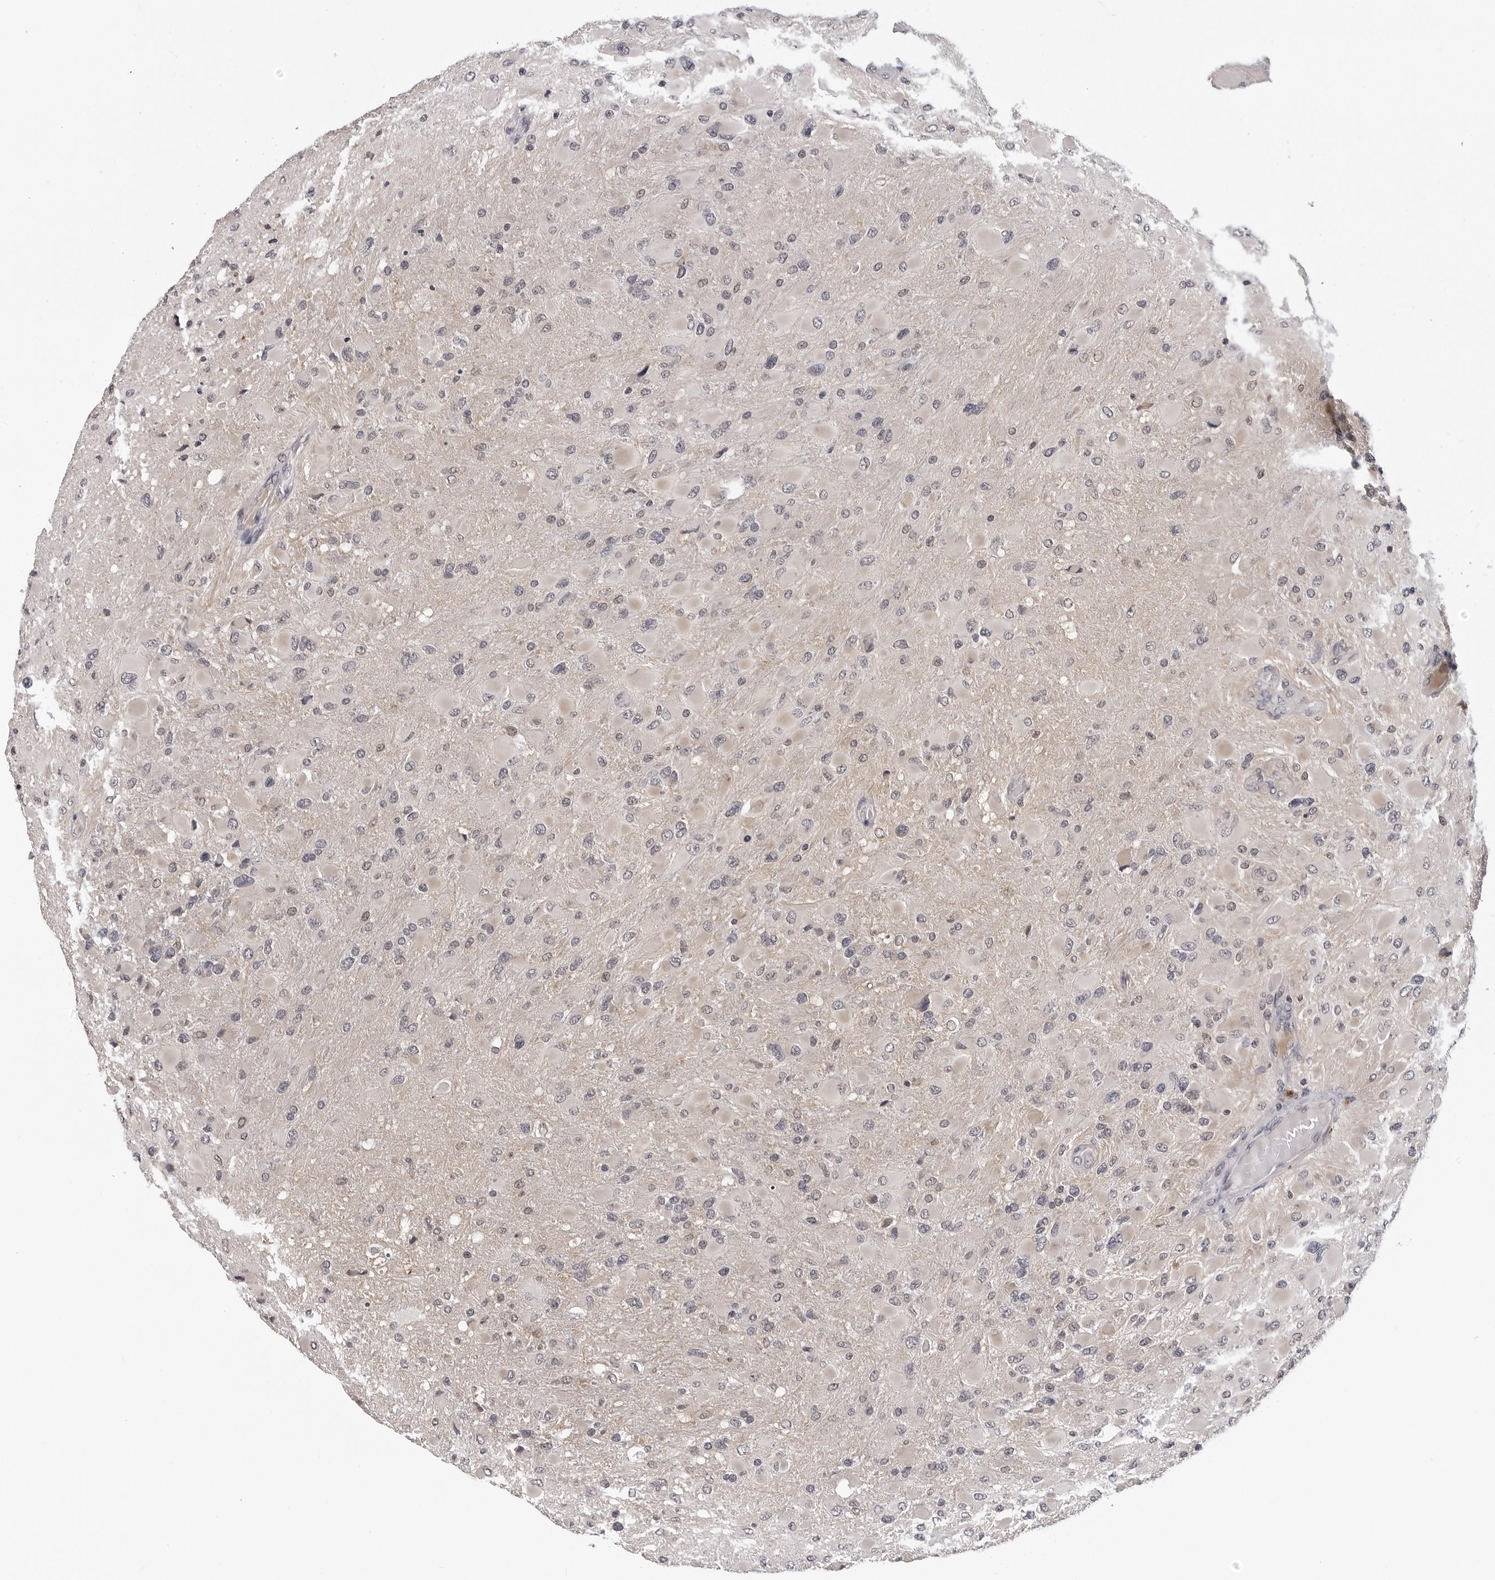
{"staining": {"intensity": "weak", "quantity": "<25%", "location": "nuclear"}, "tissue": "glioma", "cell_type": "Tumor cells", "image_type": "cancer", "snomed": [{"axis": "morphology", "description": "Glioma, malignant, High grade"}, {"axis": "topography", "description": "Cerebral cortex"}], "caption": "DAB (3,3'-diaminobenzidine) immunohistochemical staining of human glioma reveals no significant staining in tumor cells.", "gene": "TRMT13", "patient": {"sex": "female", "age": 36}}